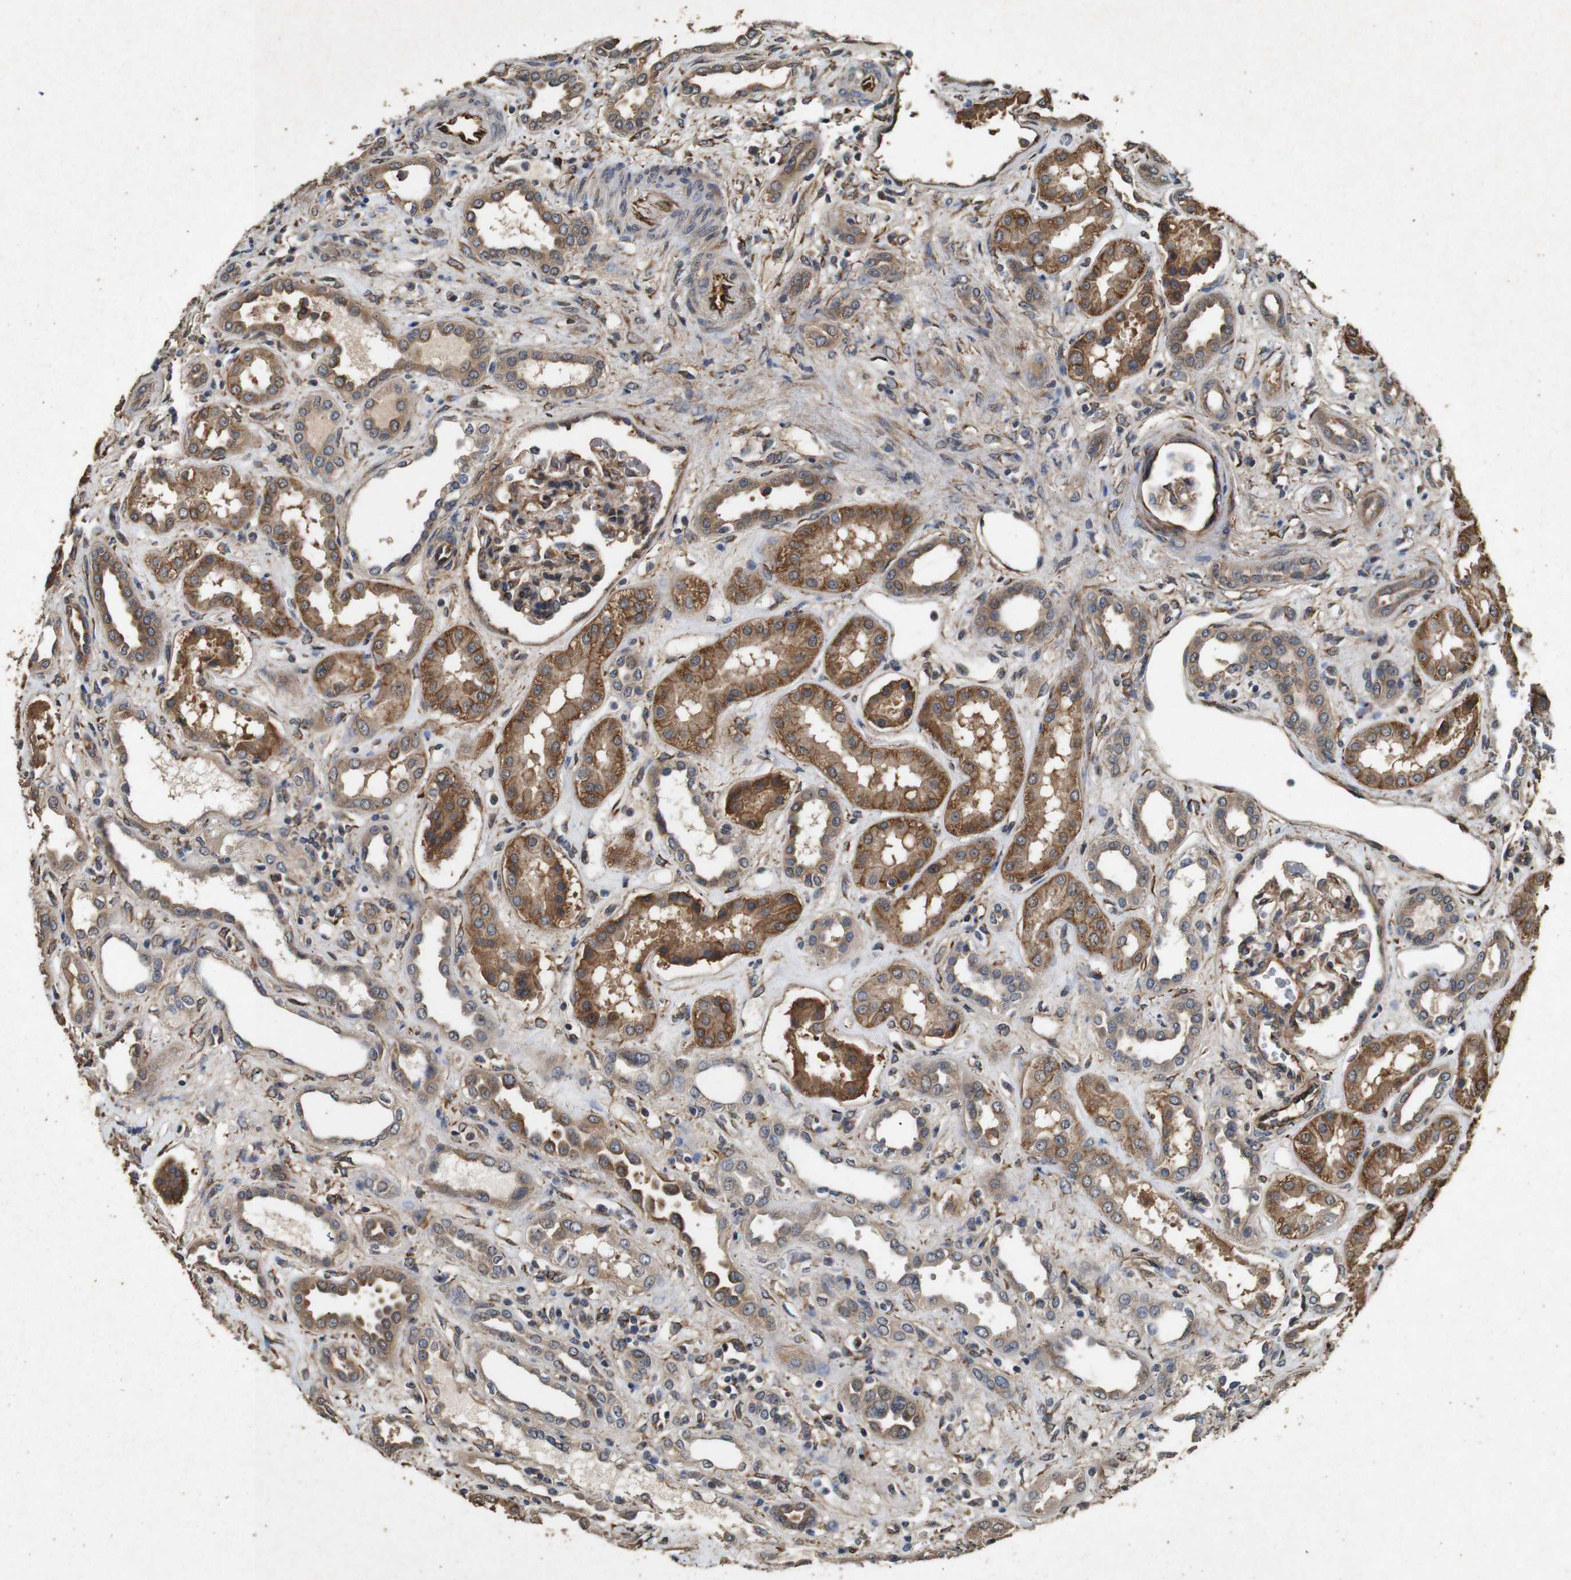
{"staining": {"intensity": "moderate", "quantity": ">75%", "location": "cytoplasmic/membranous"}, "tissue": "kidney", "cell_type": "Cells in glomeruli", "image_type": "normal", "snomed": [{"axis": "morphology", "description": "Normal tissue, NOS"}, {"axis": "topography", "description": "Kidney"}], "caption": "The photomicrograph displays staining of normal kidney, revealing moderate cytoplasmic/membranous protein staining (brown color) within cells in glomeruli.", "gene": "CNPY4", "patient": {"sex": "male", "age": 59}}